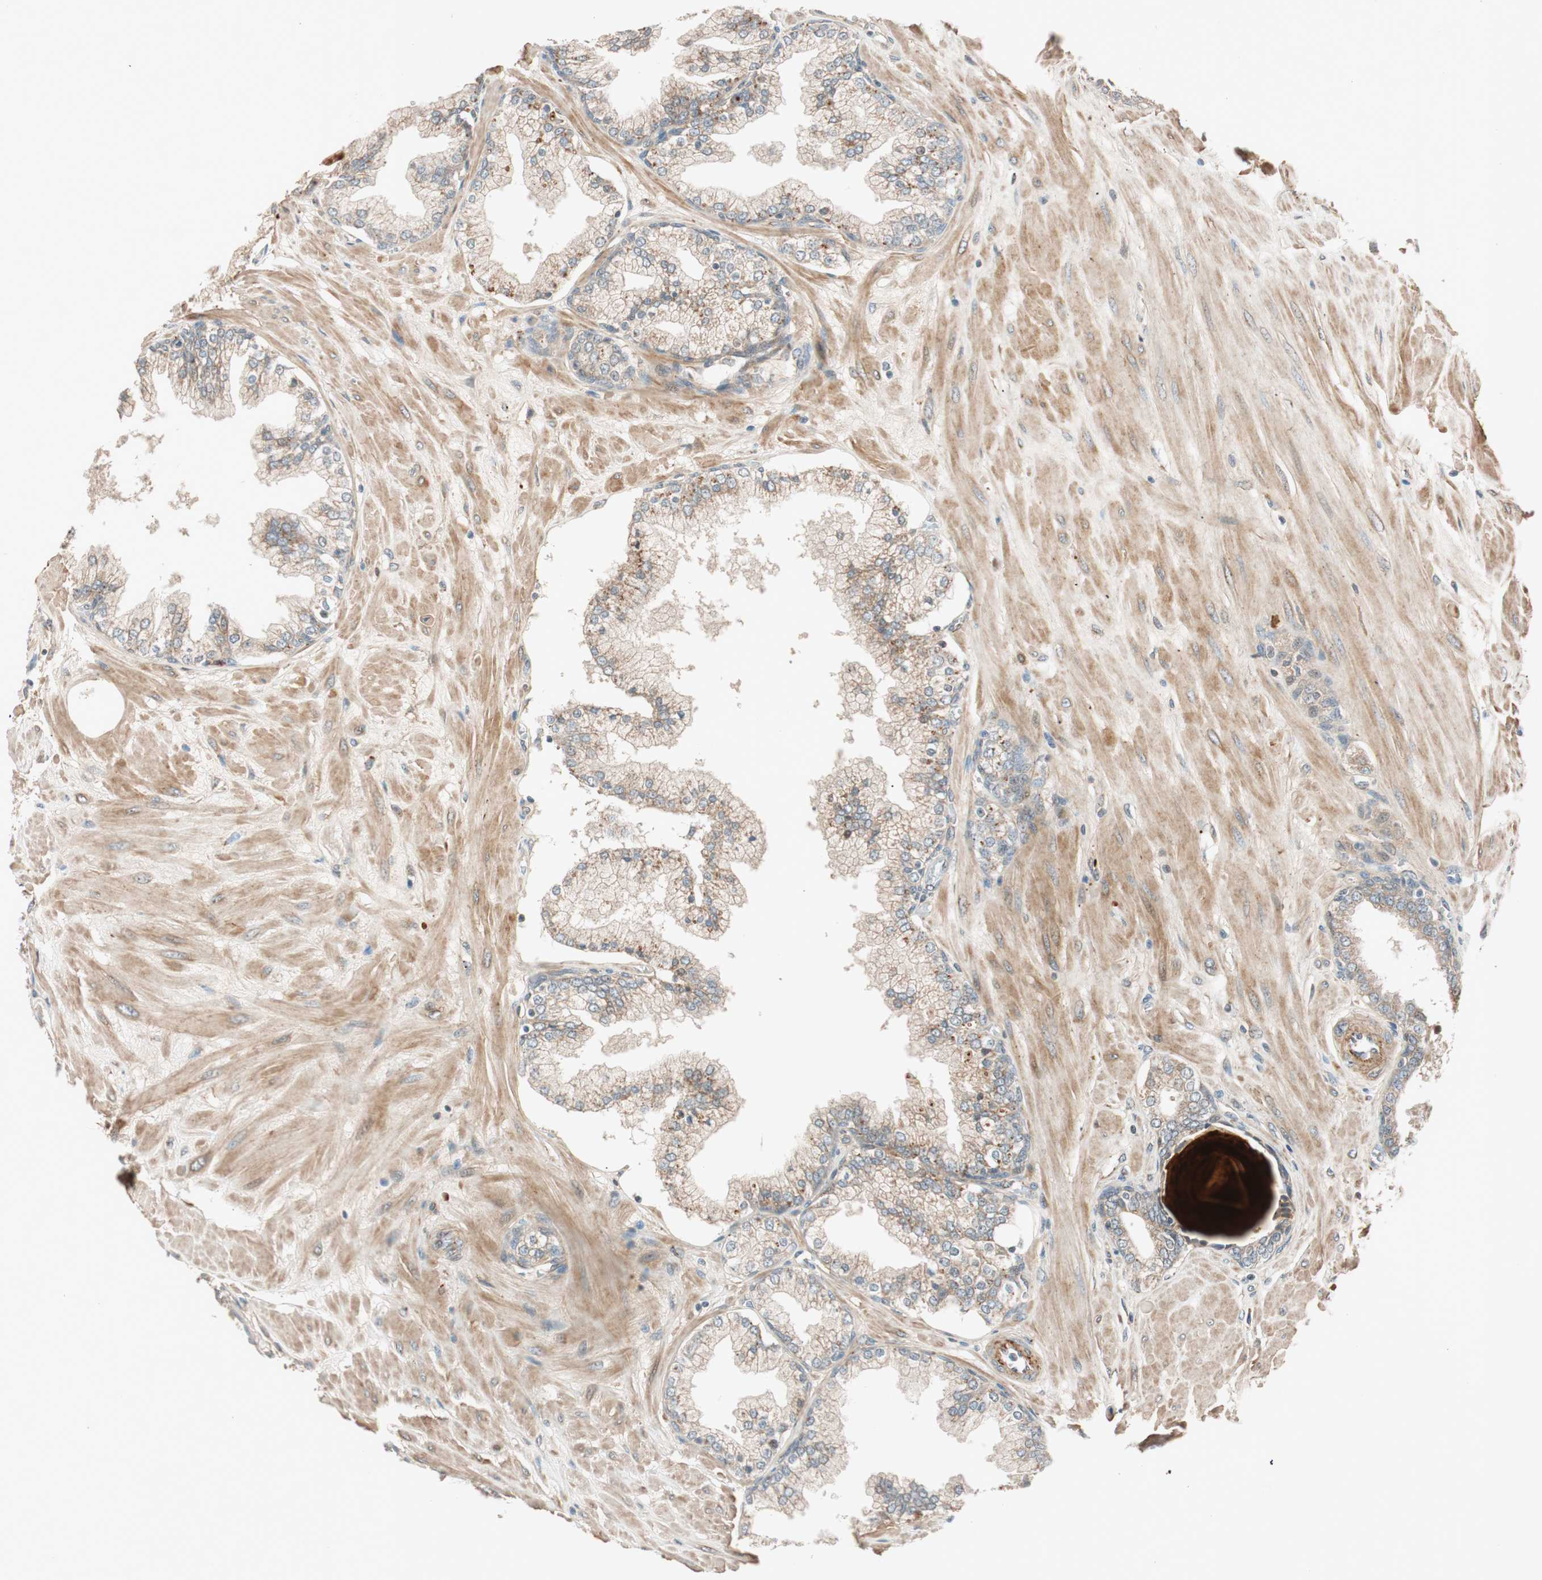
{"staining": {"intensity": "moderate", "quantity": "25%-75%", "location": "cytoplasmic/membranous"}, "tissue": "prostate", "cell_type": "Glandular cells", "image_type": "normal", "snomed": [{"axis": "morphology", "description": "Normal tissue, NOS"}, {"axis": "topography", "description": "Prostate"}], "caption": "Immunohistochemical staining of unremarkable prostate reveals moderate cytoplasmic/membranous protein positivity in about 25%-75% of glandular cells. (brown staining indicates protein expression, while blue staining denotes nuclei).", "gene": "EPHA6", "patient": {"sex": "male", "age": 51}}